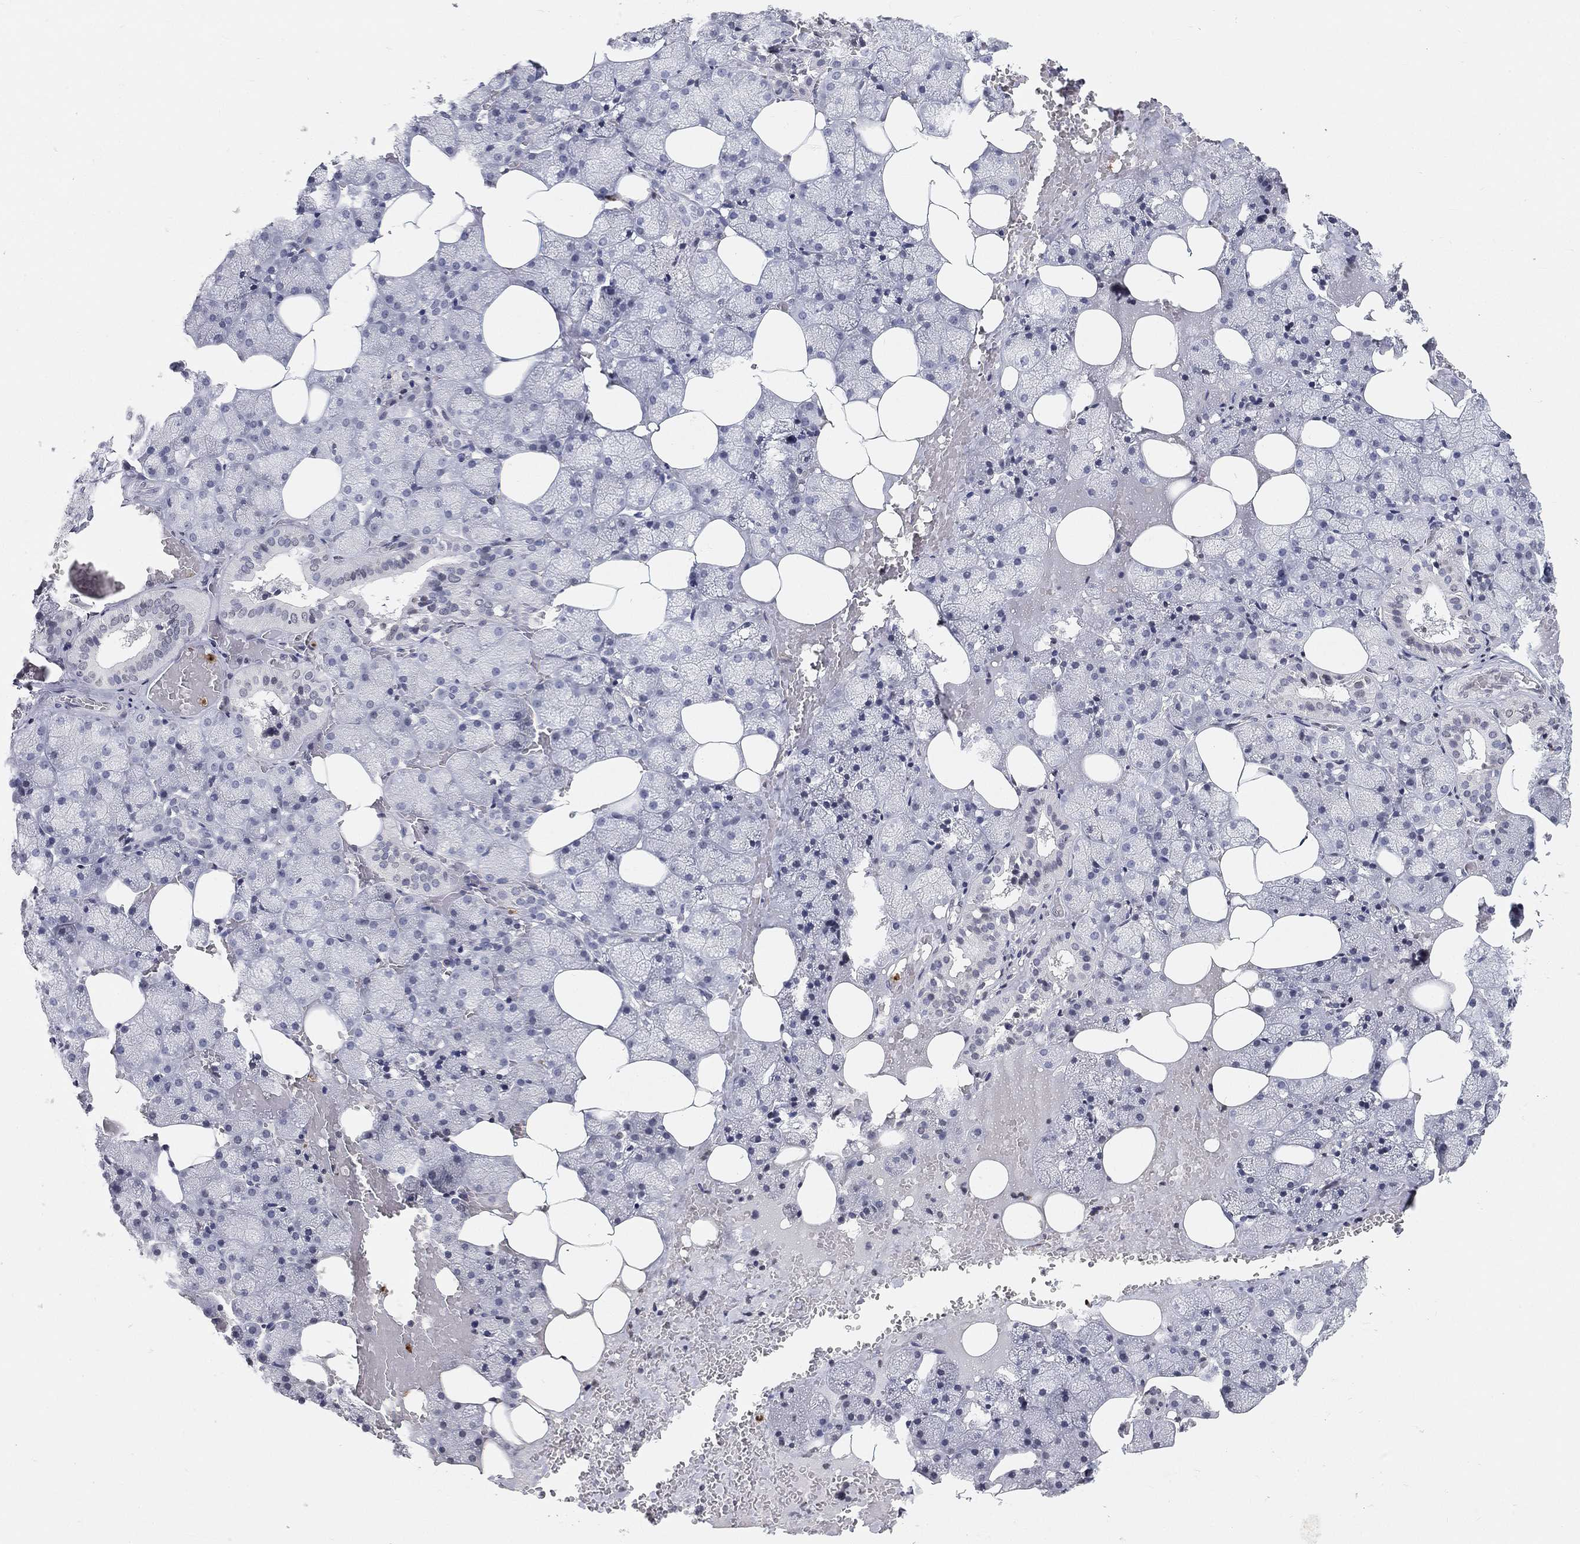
{"staining": {"intensity": "negative", "quantity": "none", "location": "none"}, "tissue": "salivary gland", "cell_type": "Glandular cells", "image_type": "normal", "snomed": [{"axis": "morphology", "description": "Normal tissue, NOS"}, {"axis": "topography", "description": "Salivary gland"}], "caption": "This is an IHC histopathology image of unremarkable salivary gland. There is no positivity in glandular cells.", "gene": "ARG1", "patient": {"sex": "male", "age": 38}}